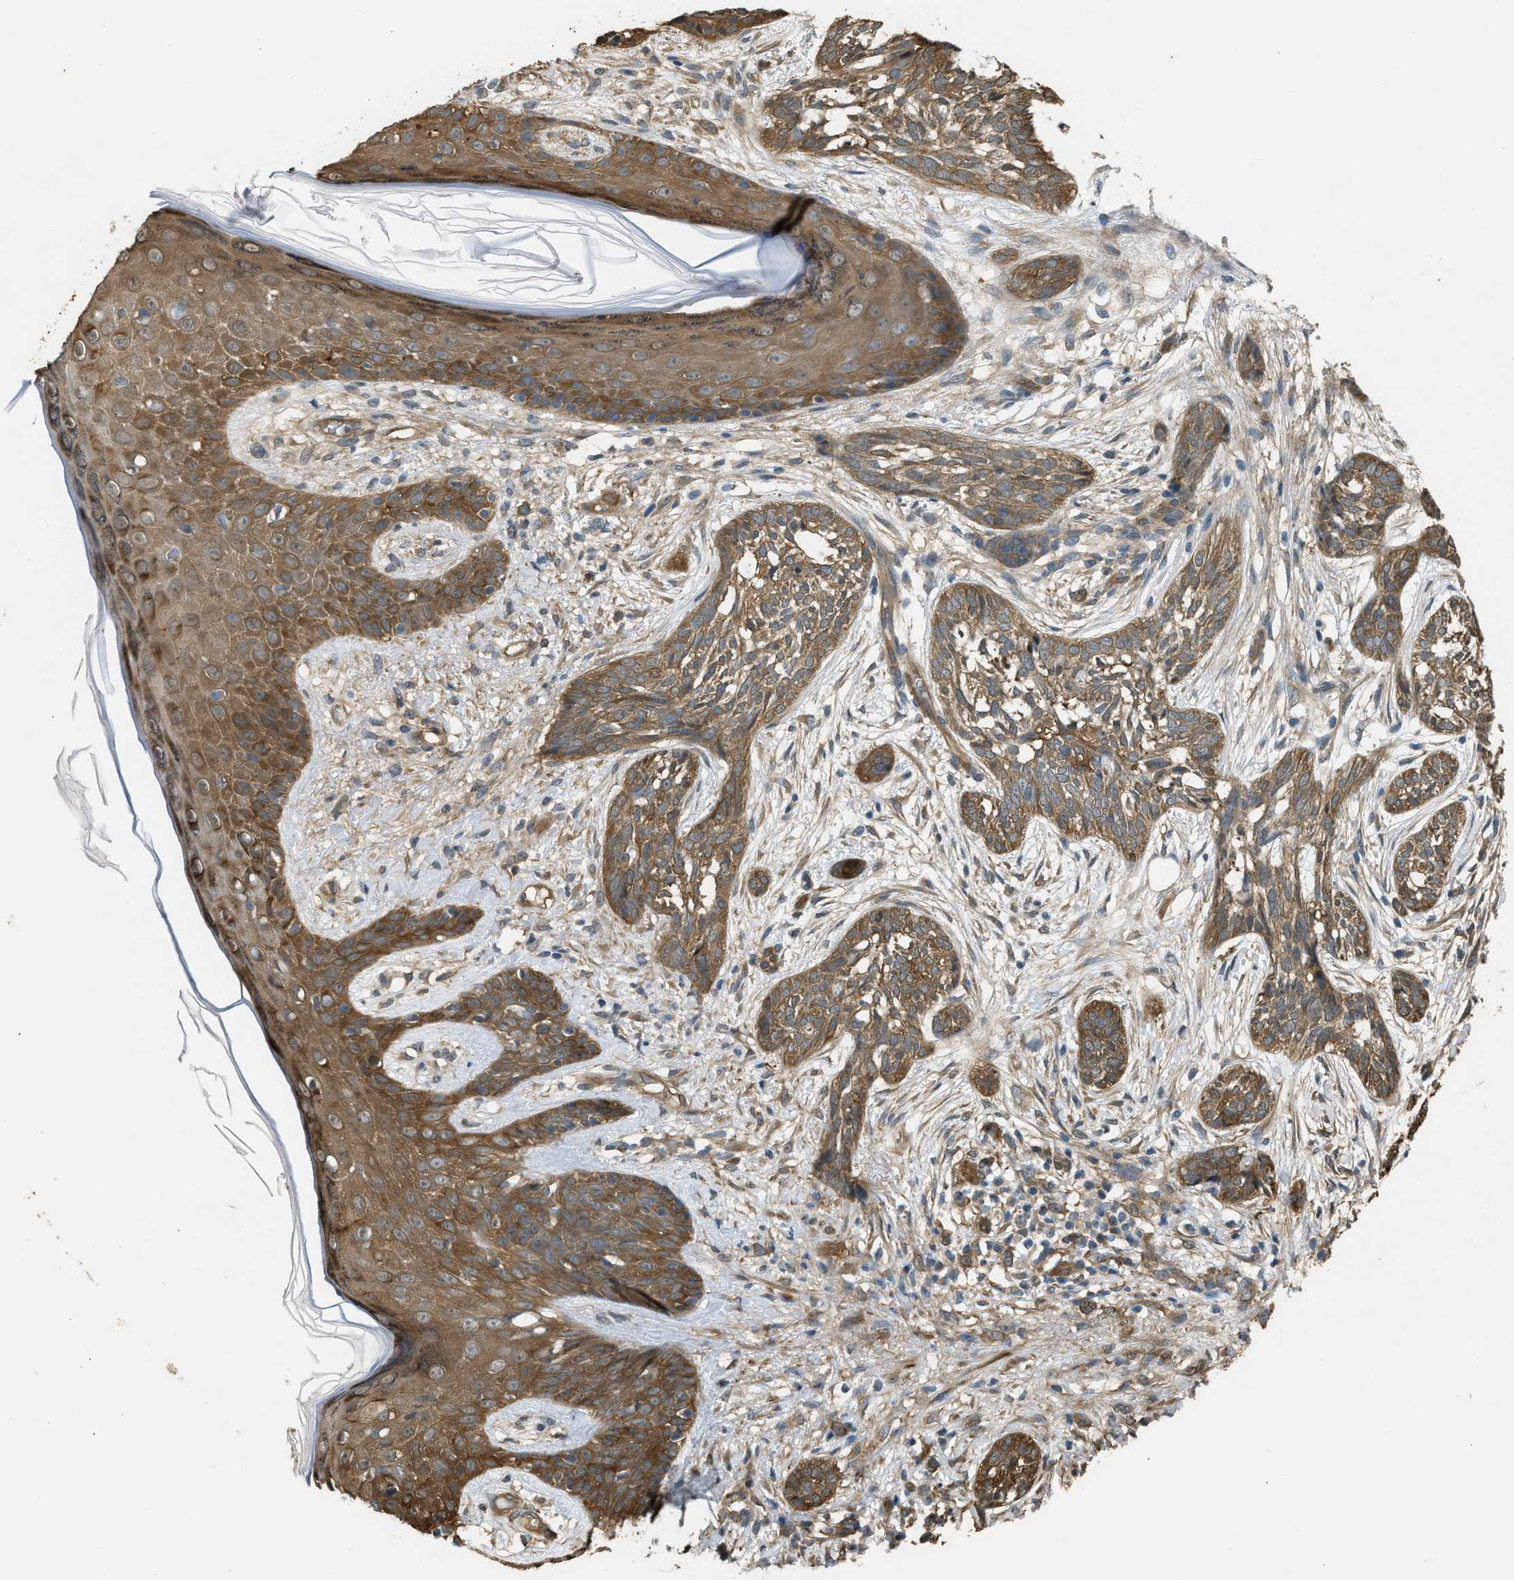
{"staining": {"intensity": "moderate", "quantity": ">75%", "location": "cytoplasmic/membranous"}, "tissue": "skin cancer", "cell_type": "Tumor cells", "image_type": "cancer", "snomed": [{"axis": "morphology", "description": "Basal cell carcinoma"}, {"axis": "topography", "description": "Skin"}], "caption": "Brown immunohistochemical staining in basal cell carcinoma (skin) shows moderate cytoplasmic/membranous positivity in about >75% of tumor cells.", "gene": "BAG3", "patient": {"sex": "female", "age": 88}}